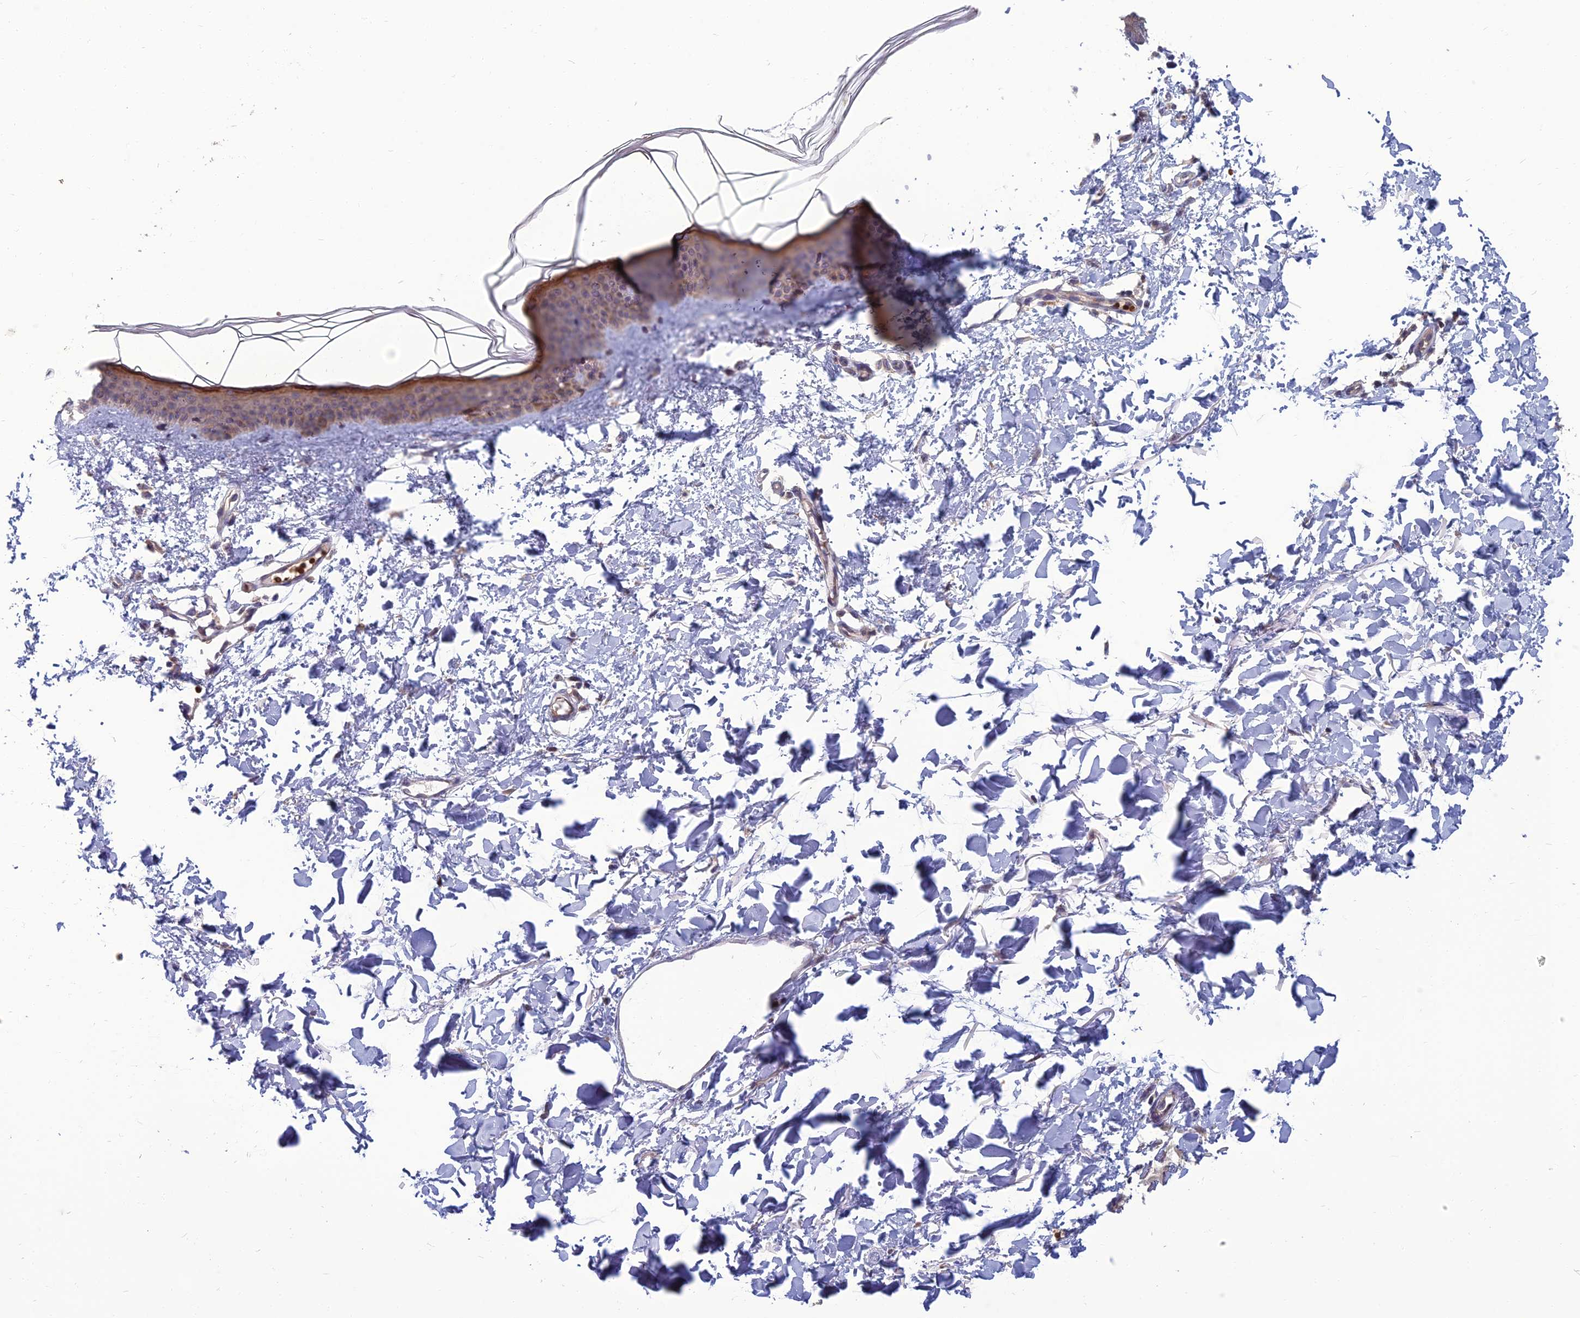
{"staining": {"intensity": "negative", "quantity": "none", "location": "none"}, "tissue": "skin", "cell_type": "Fibroblasts", "image_type": "normal", "snomed": [{"axis": "morphology", "description": "Normal tissue, NOS"}, {"axis": "topography", "description": "Skin"}], "caption": "The immunohistochemistry (IHC) image has no significant staining in fibroblasts of skin.", "gene": "GIPC1", "patient": {"sex": "female", "age": 58}}